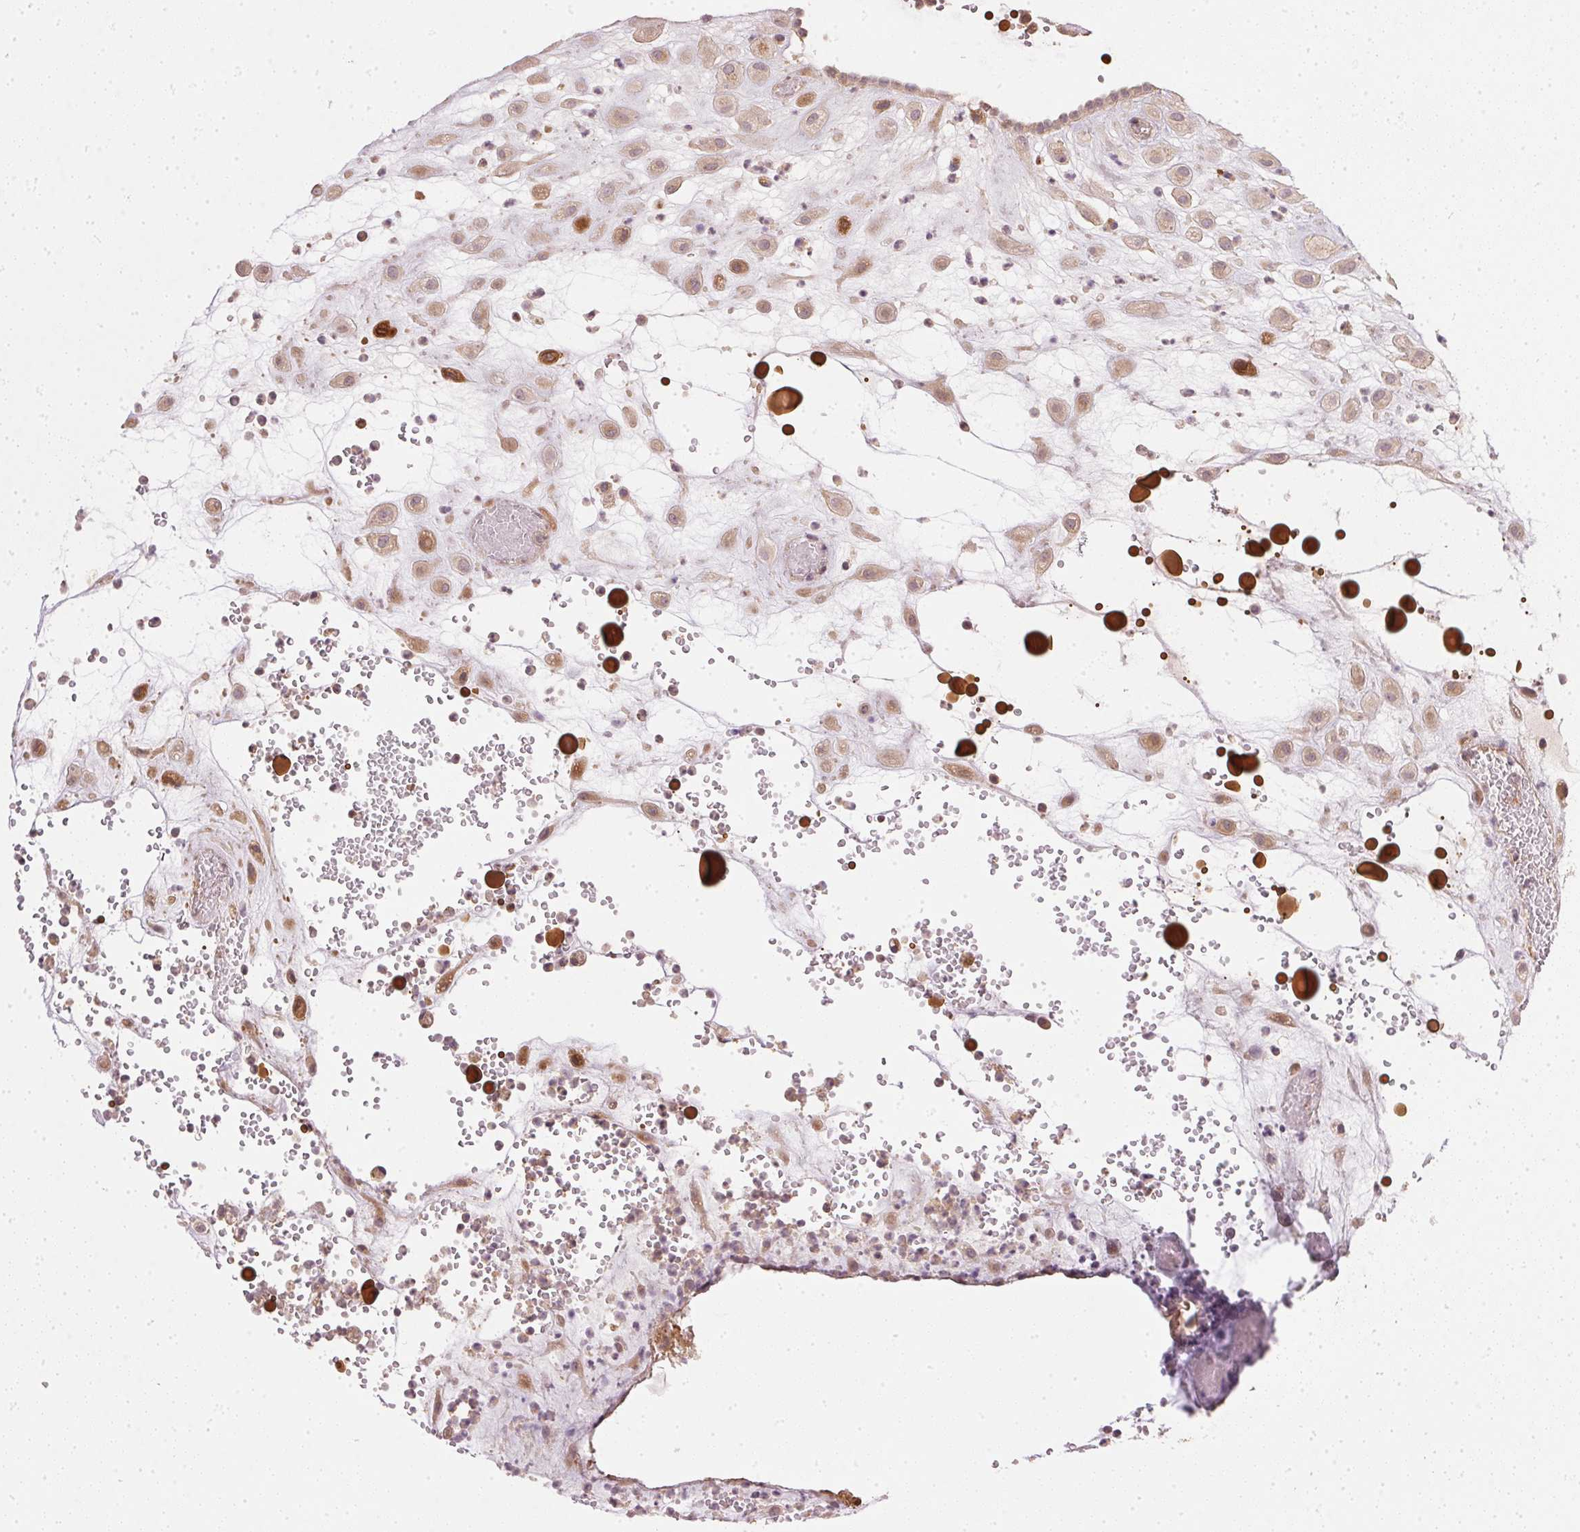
{"staining": {"intensity": "strong", "quantity": "<25%", "location": "cytoplasmic/membranous"}, "tissue": "placenta", "cell_type": "Decidual cells", "image_type": "normal", "snomed": [{"axis": "morphology", "description": "Normal tissue, NOS"}, {"axis": "topography", "description": "Placenta"}], "caption": "Immunohistochemical staining of unremarkable placenta exhibits medium levels of strong cytoplasmic/membranous staining in approximately <25% of decidual cells.", "gene": "NADK2", "patient": {"sex": "female", "age": 24}}